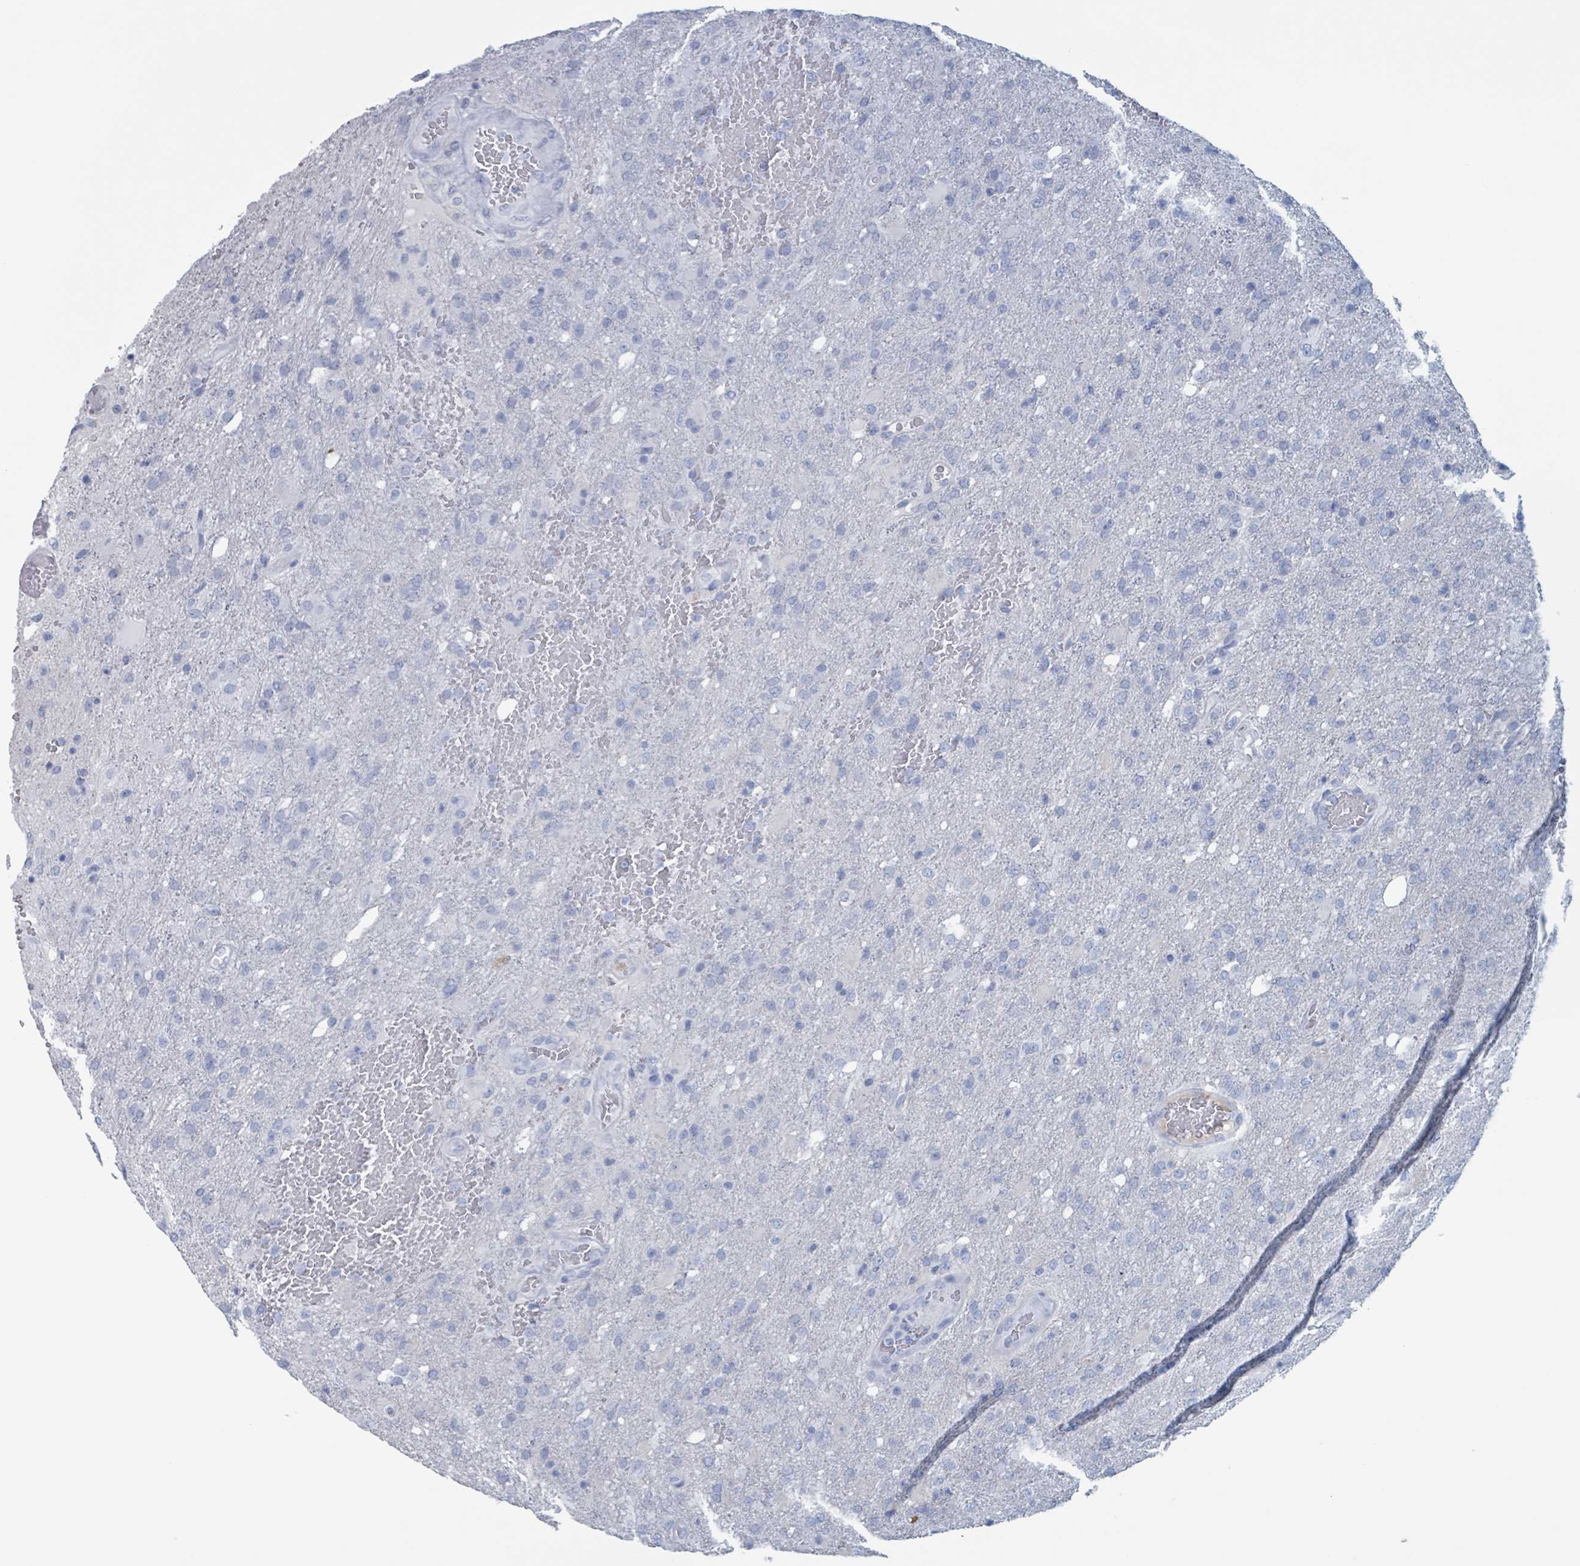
{"staining": {"intensity": "negative", "quantity": "none", "location": "none"}, "tissue": "glioma", "cell_type": "Tumor cells", "image_type": "cancer", "snomed": [{"axis": "morphology", "description": "Glioma, malignant, High grade"}, {"axis": "topography", "description": "Brain"}], "caption": "There is no significant positivity in tumor cells of high-grade glioma (malignant).", "gene": "KLK4", "patient": {"sex": "female", "age": 74}}